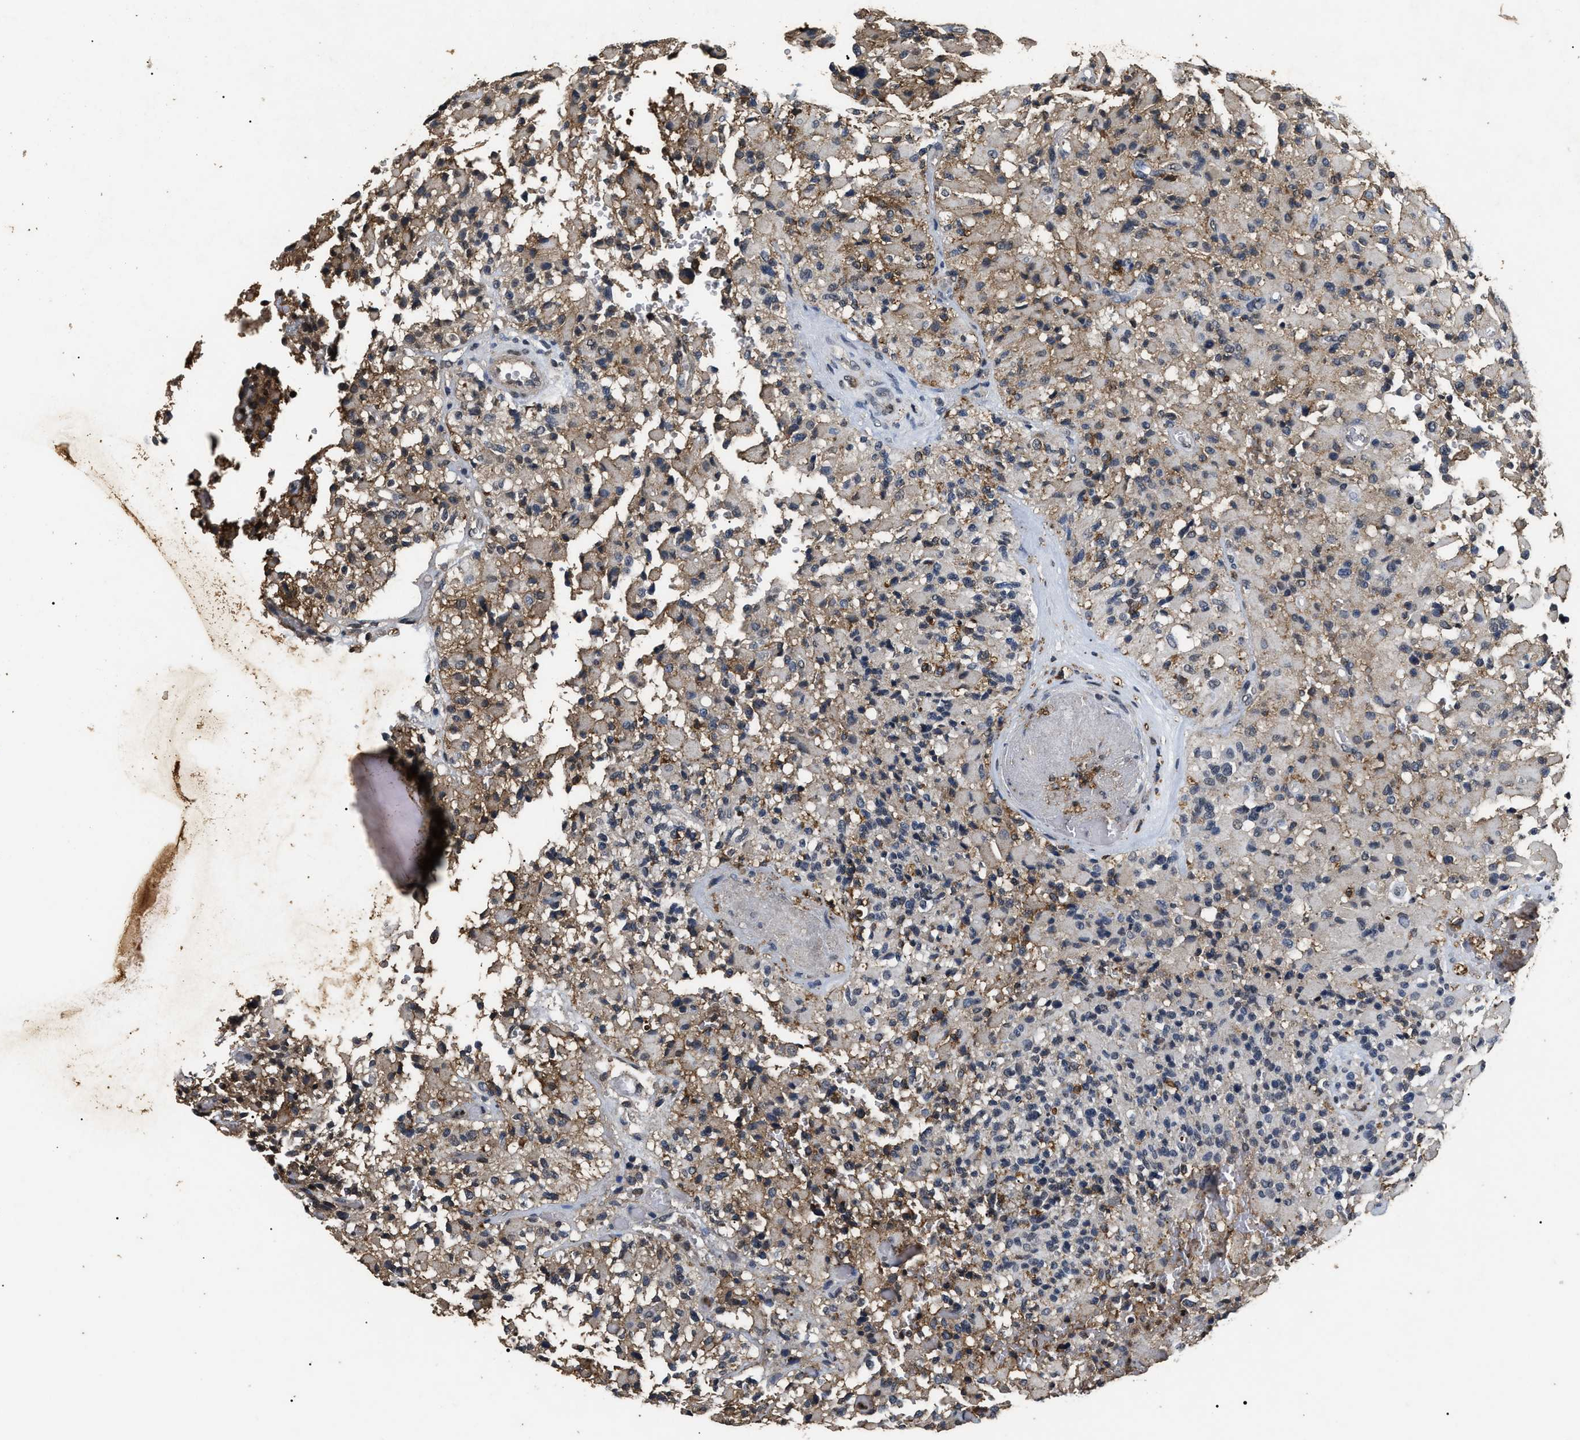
{"staining": {"intensity": "negative", "quantity": "none", "location": "none"}, "tissue": "glioma", "cell_type": "Tumor cells", "image_type": "cancer", "snomed": [{"axis": "morphology", "description": "Glioma, malignant, High grade"}, {"axis": "topography", "description": "Brain"}], "caption": "Micrograph shows no protein positivity in tumor cells of glioma tissue.", "gene": "ANP32E", "patient": {"sex": "male", "age": 71}}